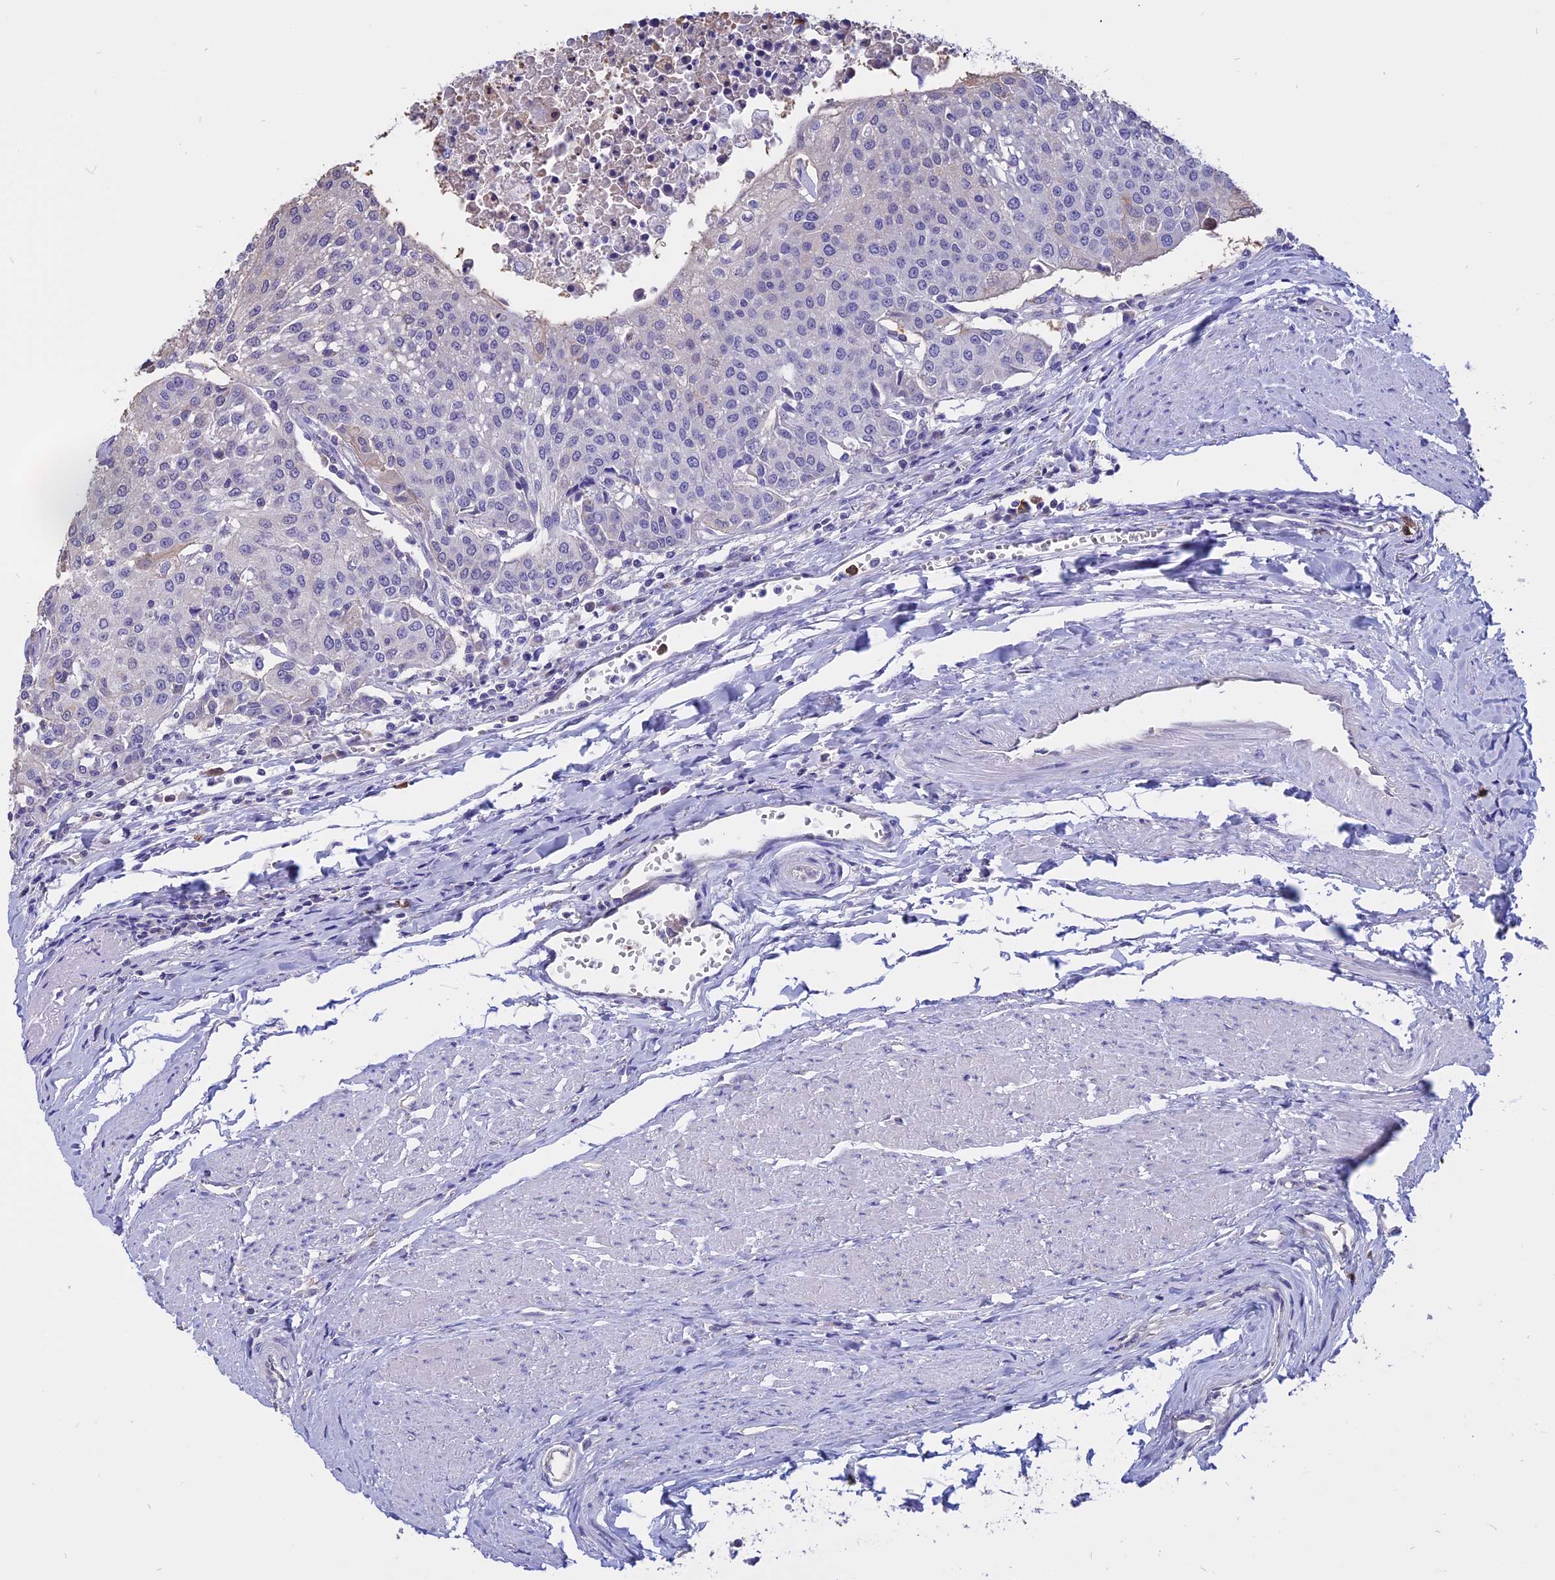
{"staining": {"intensity": "negative", "quantity": "none", "location": "none"}, "tissue": "urothelial cancer", "cell_type": "Tumor cells", "image_type": "cancer", "snomed": [{"axis": "morphology", "description": "Urothelial carcinoma, High grade"}, {"axis": "topography", "description": "Urinary bladder"}], "caption": "Human urothelial cancer stained for a protein using immunohistochemistry (IHC) reveals no staining in tumor cells.", "gene": "CARMIL2", "patient": {"sex": "female", "age": 85}}